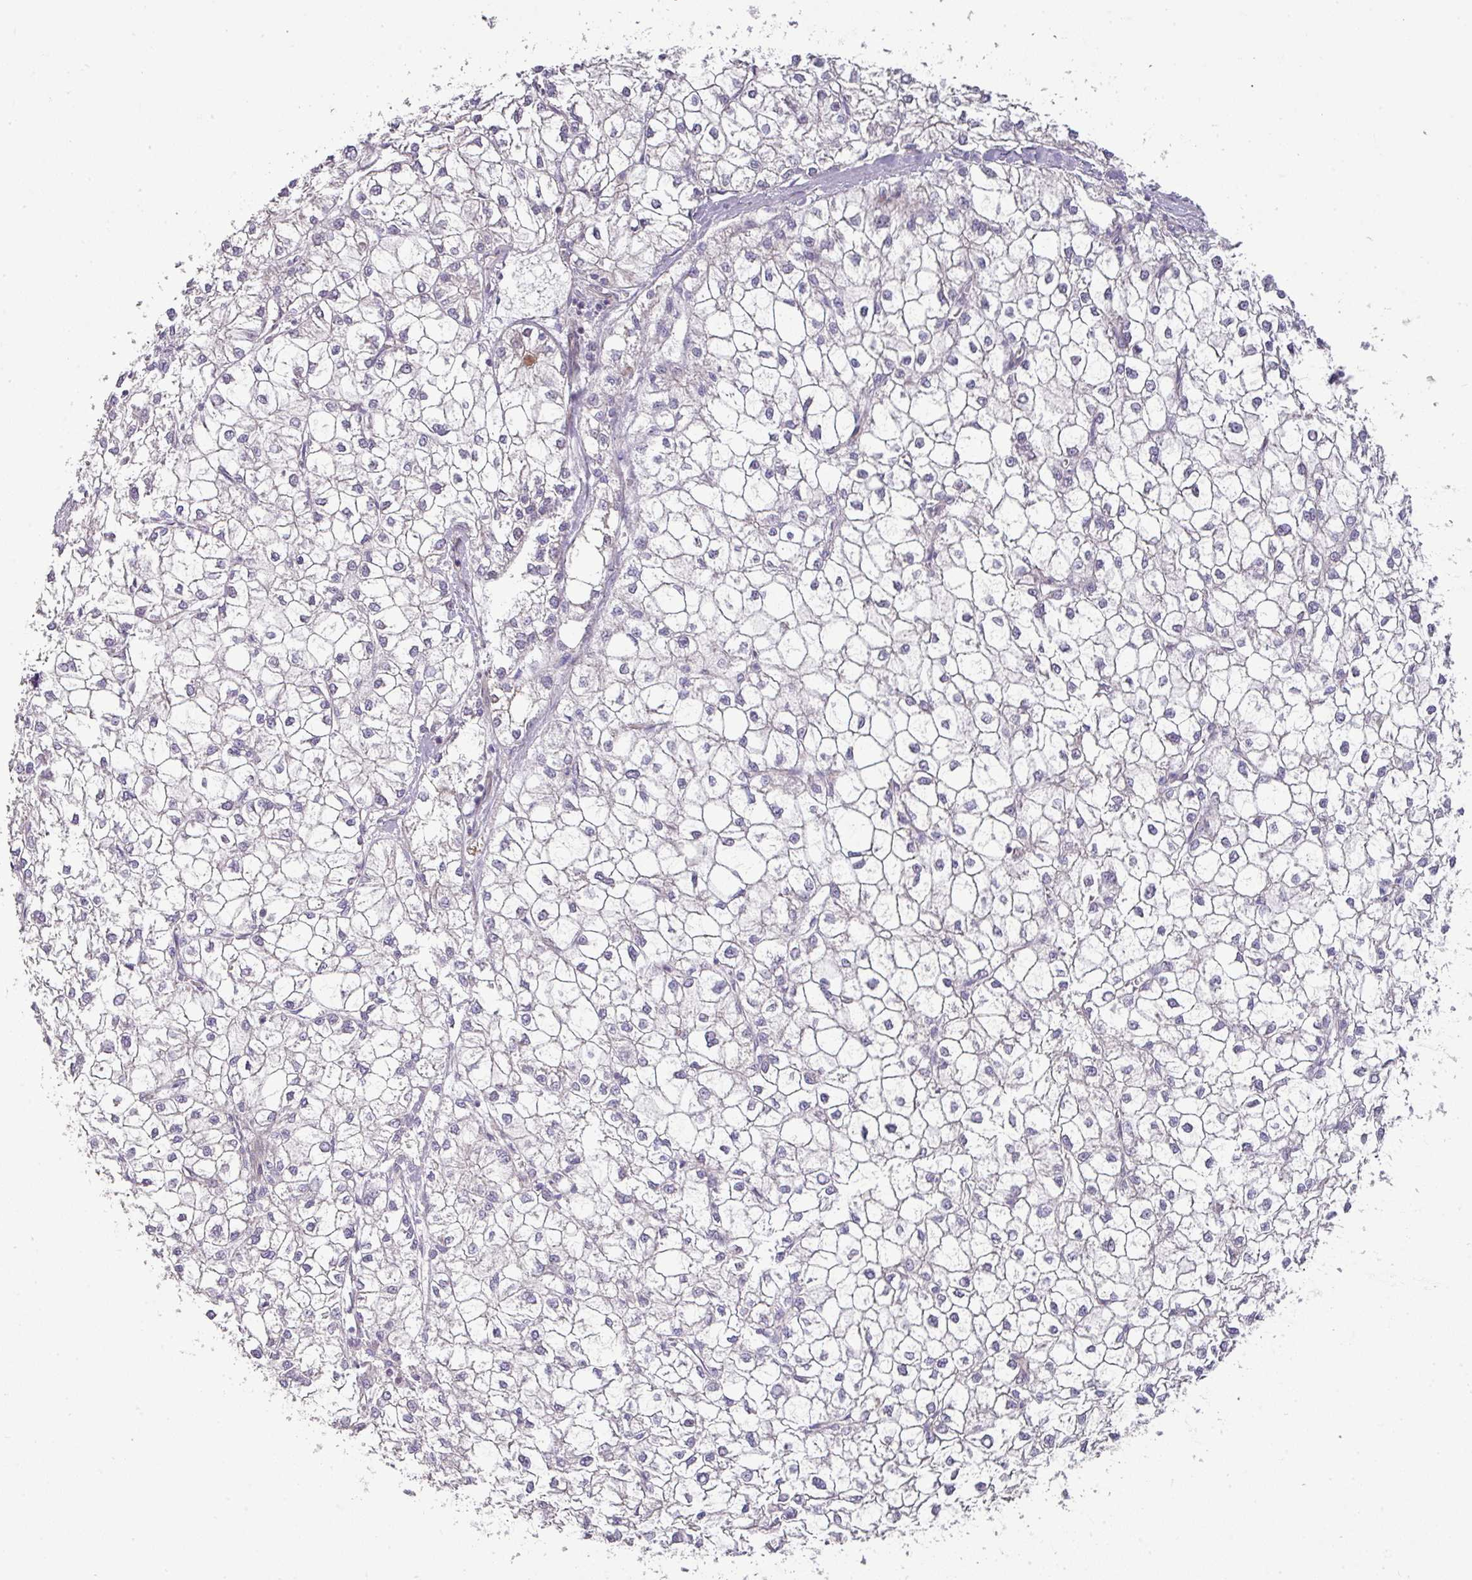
{"staining": {"intensity": "negative", "quantity": "none", "location": "none"}, "tissue": "liver cancer", "cell_type": "Tumor cells", "image_type": "cancer", "snomed": [{"axis": "morphology", "description": "Carcinoma, Hepatocellular, NOS"}, {"axis": "topography", "description": "Liver"}], "caption": "Immunohistochemistry histopathology image of neoplastic tissue: human liver cancer (hepatocellular carcinoma) stained with DAB (3,3'-diaminobenzidine) reveals no significant protein expression in tumor cells. (DAB (3,3'-diaminobenzidine) immunohistochemistry (IHC) with hematoxylin counter stain).", "gene": "ATP6V1F", "patient": {"sex": "female", "age": 43}}